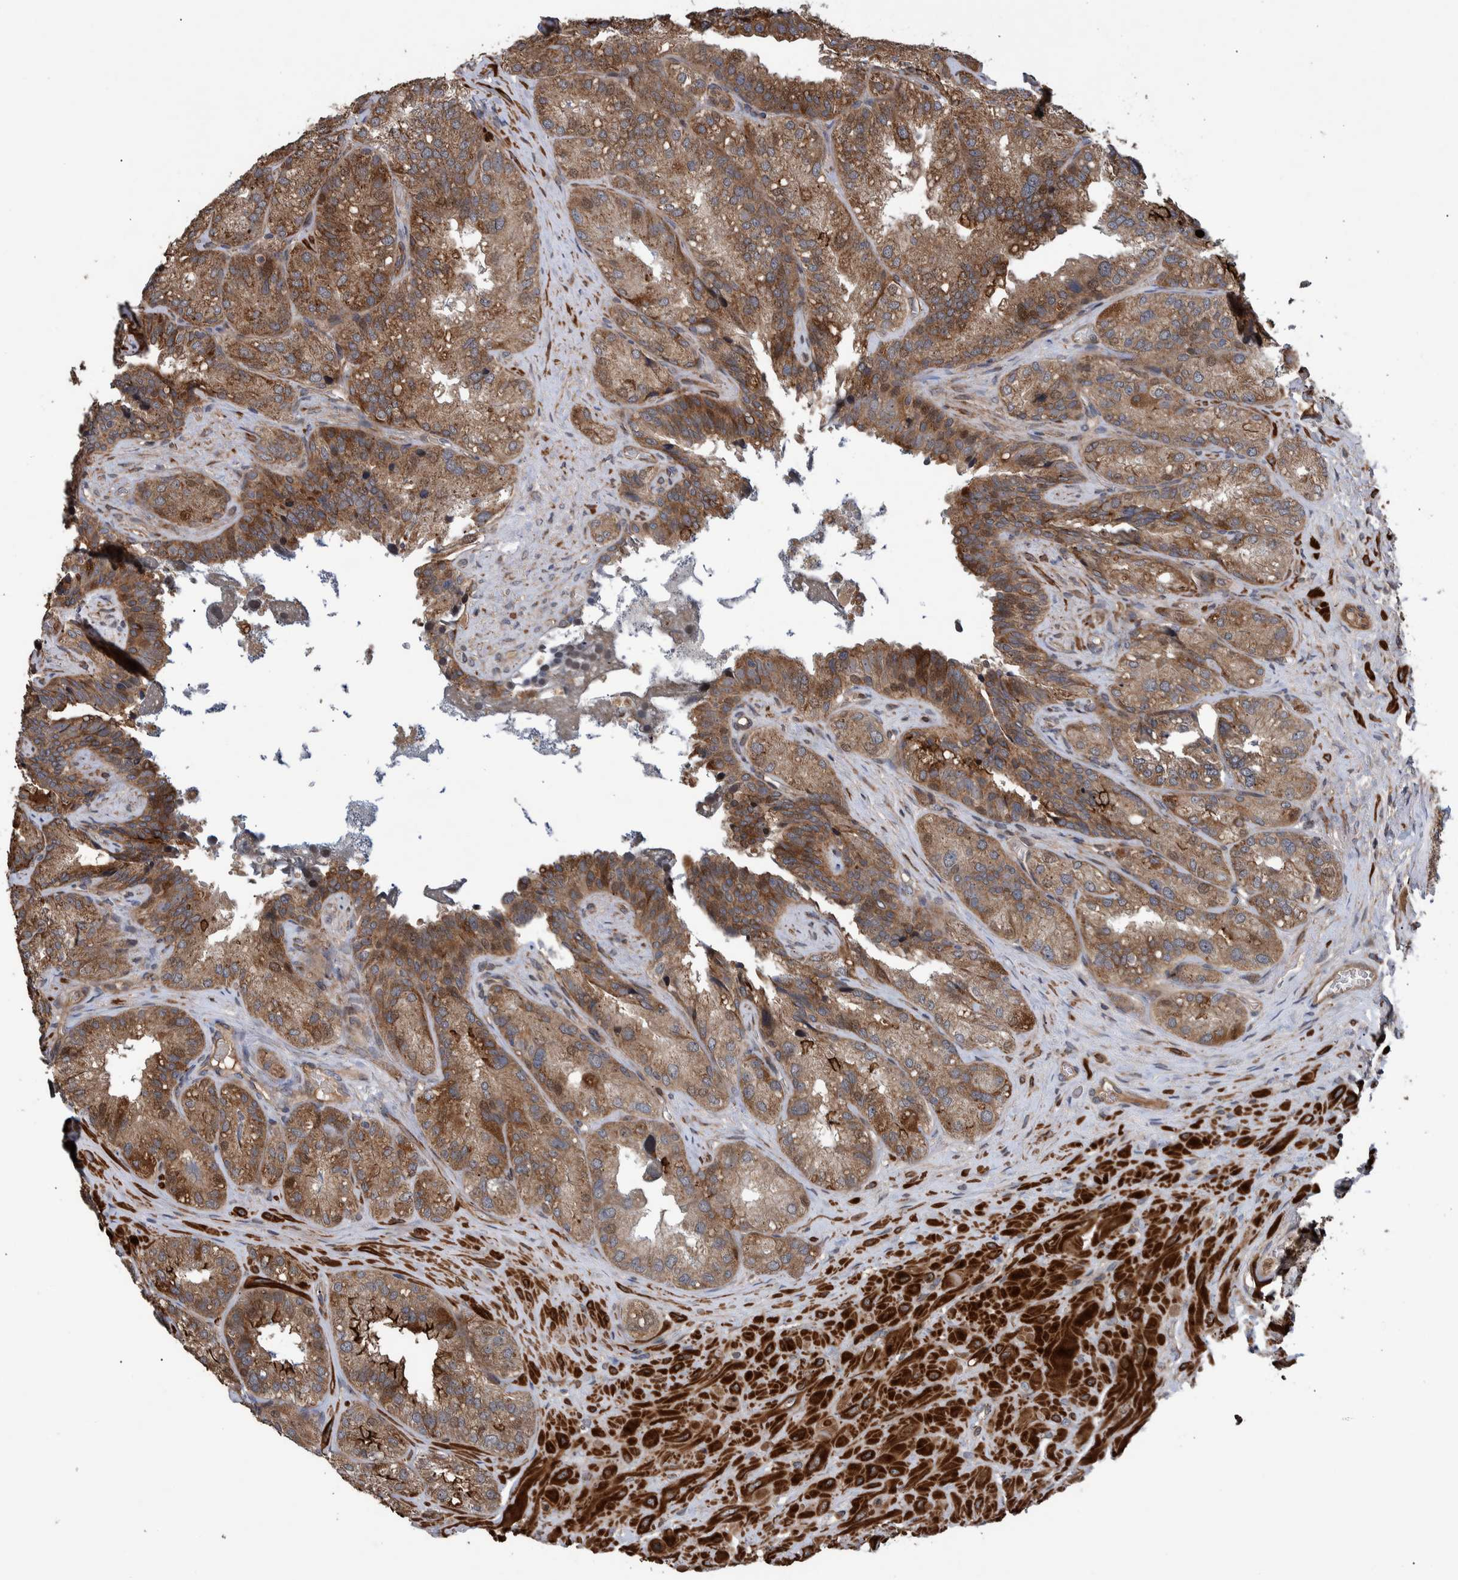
{"staining": {"intensity": "moderate", "quantity": ">75%", "location": "cytoplasmic/membranous"}, "tissue": "seminal vesicle", "cell_type": "Glandular cells", "image_type": "normal", "snomed": [{"axis": "morphology", "description": "Normal tissue, NOS"}, {"axis": "topography", "description": "Prostate"}, {"axis": "topography", "description": "Seminal veicle"}], "caption": "Protein staining reveals moderate cytoplasmic/membranous positivity in about >75% of glandular cells in unremarkable seminal vesicle. The protein is shown in brown color, while the nuclei are stained blue.", "gene": "B3GNTL1", "patient": {"sex": "male", "age": 51}}